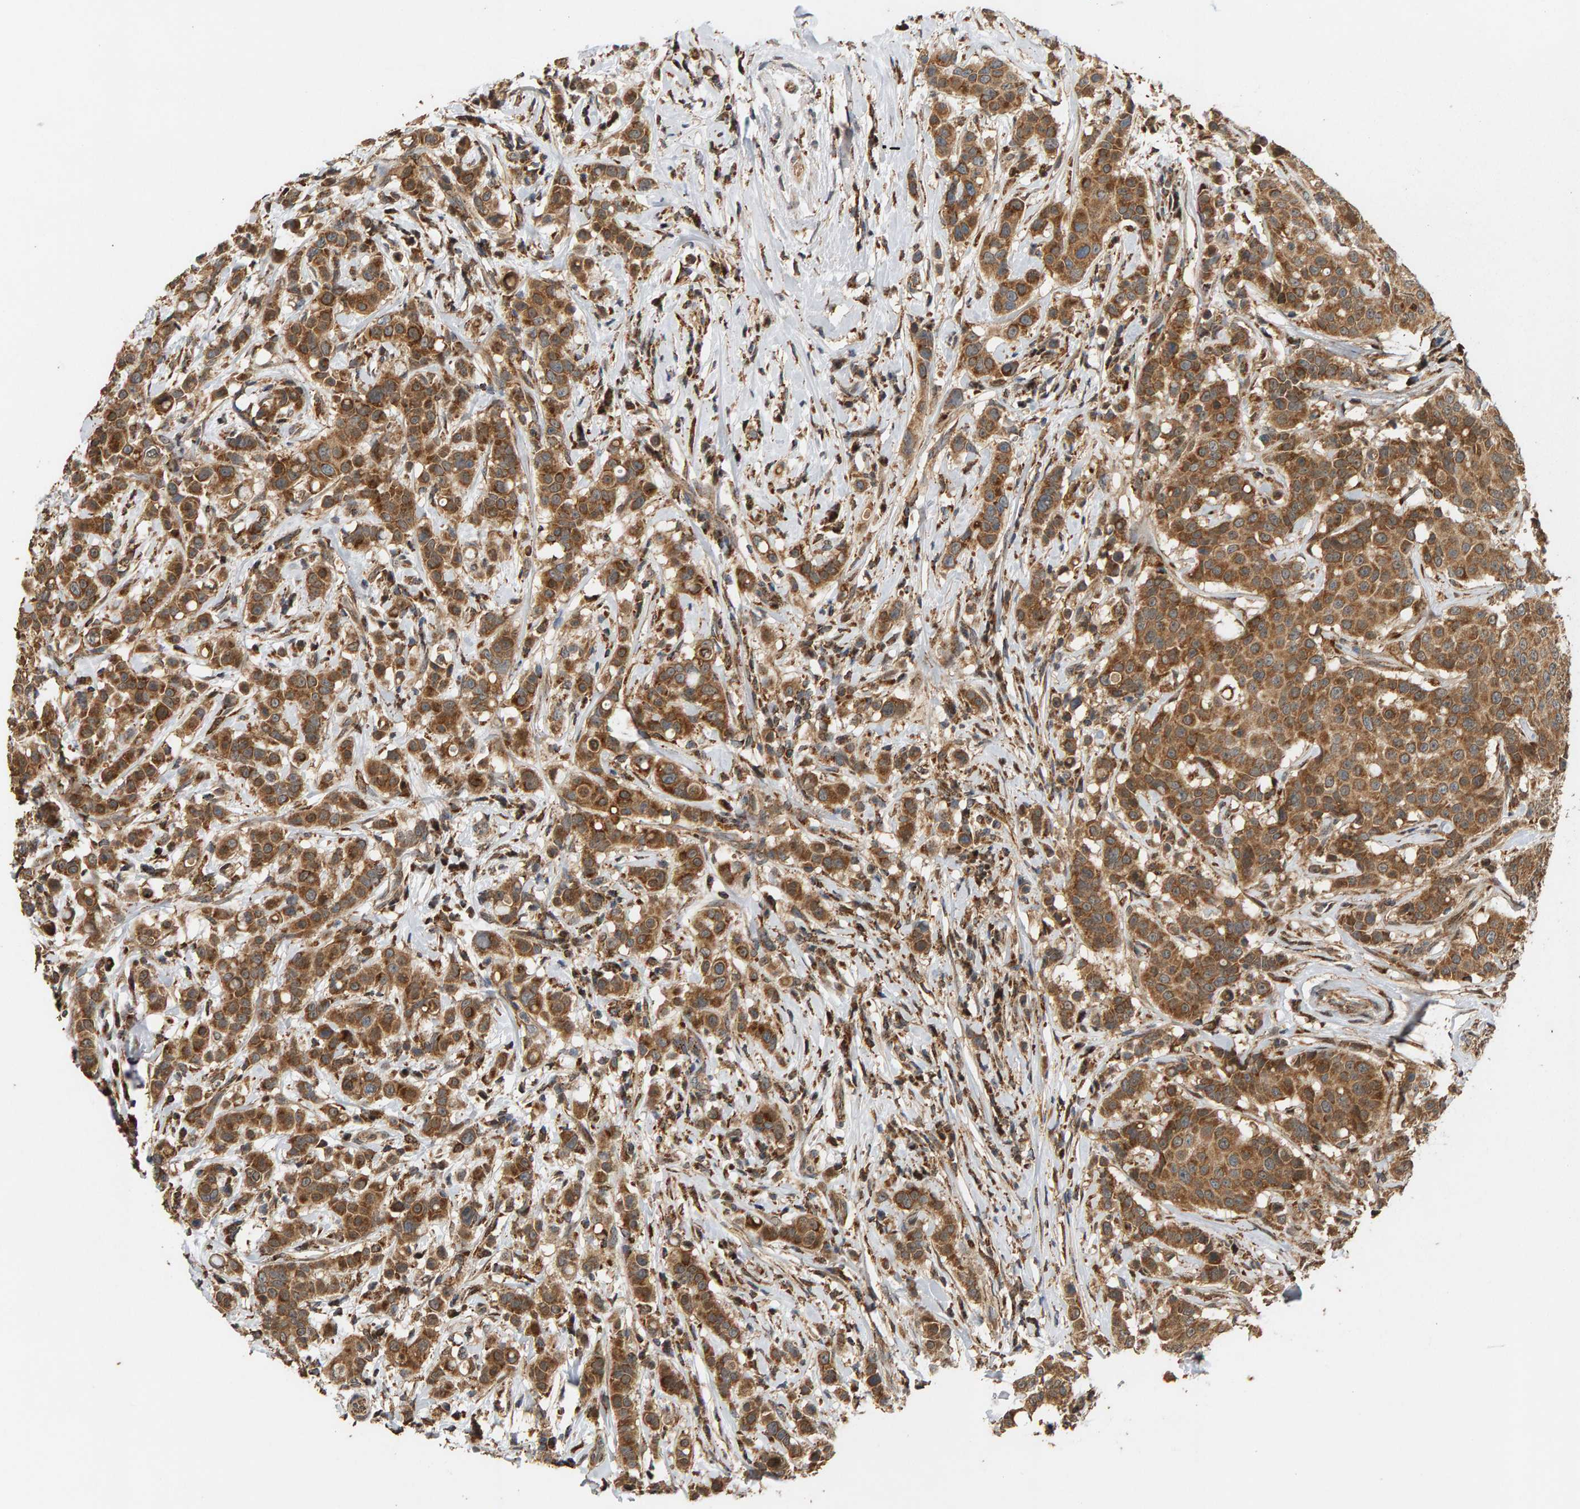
{"staining": {"intensity": "moderate", "quantity": ">75%", "location": "cytoplasmic/membranous"}, "tissue": "breast cancer", "cell_type": "Tumor cells", "image_type": "cancer", "snomed": [{"axis": "morphology", "description": "Duct carcinoma"}, {"axis": "topography", "description": "Breast"}], "caption": "Protein staining shows moderate cytoplasmic/membranous positivity in about >75% of tumor cells in breast invasive ductal carcinoma.", "gene": "GSTK1", "patient": {"sex": "female", "age": 27}}